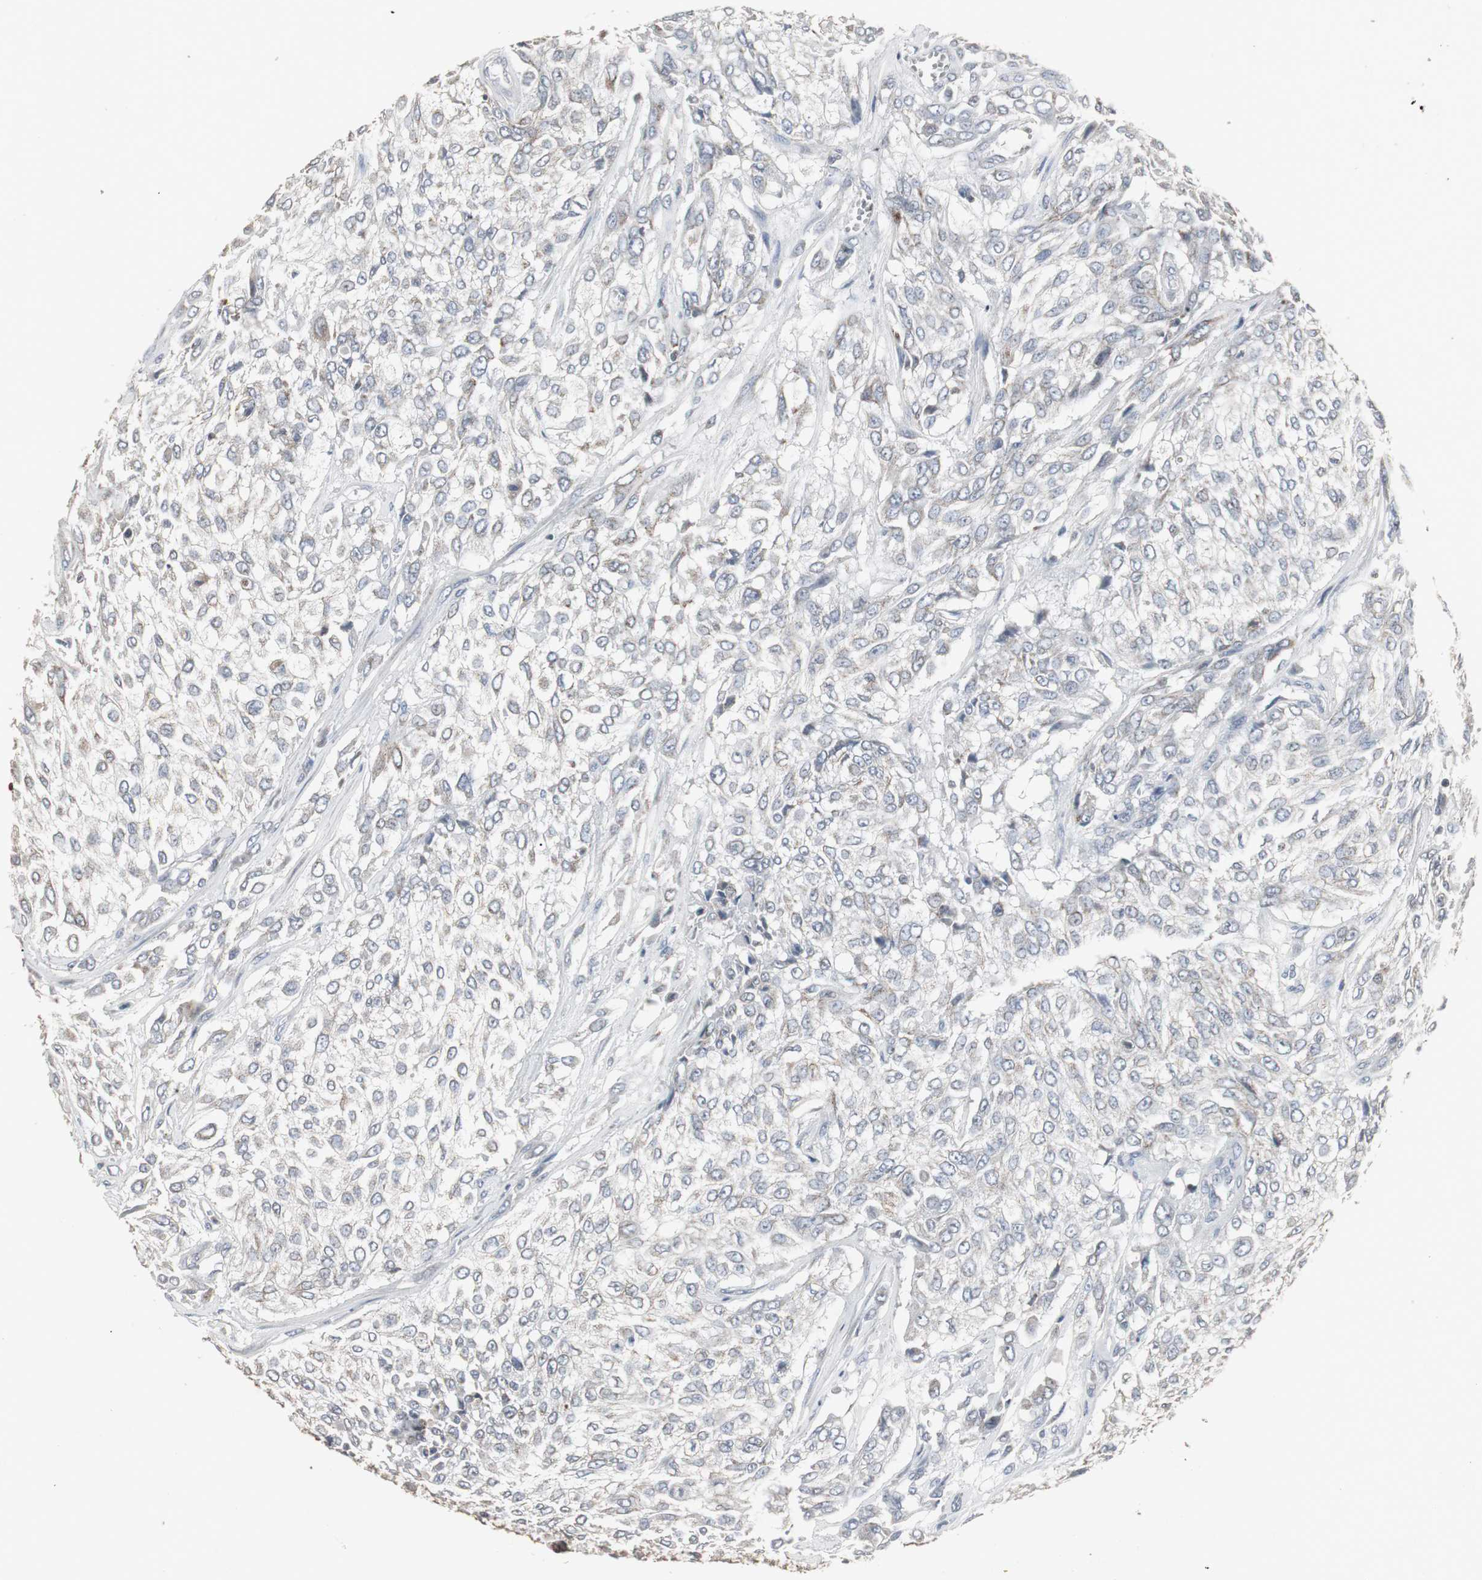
{"staining": {"intensity": "weak", "quantity": ">75%", "location": "cytoplasmic/membranous"}, "tissue": "urothelial cancer", "cell_type": "Tumor cells", "image_type": "cancer", "snomed": [{"axis": "morphology", "description": "Urothelial carcinoma, High grade"}, {"axis": "topography", "description": "Urinary bladder"}], "caption": "Human urothelial carcinoma (high-grade) stained with a protein marker reveals weak staining in tumor cells.", "gene": "ACAA1", "patient": {"sex": "male", "age": 57}}